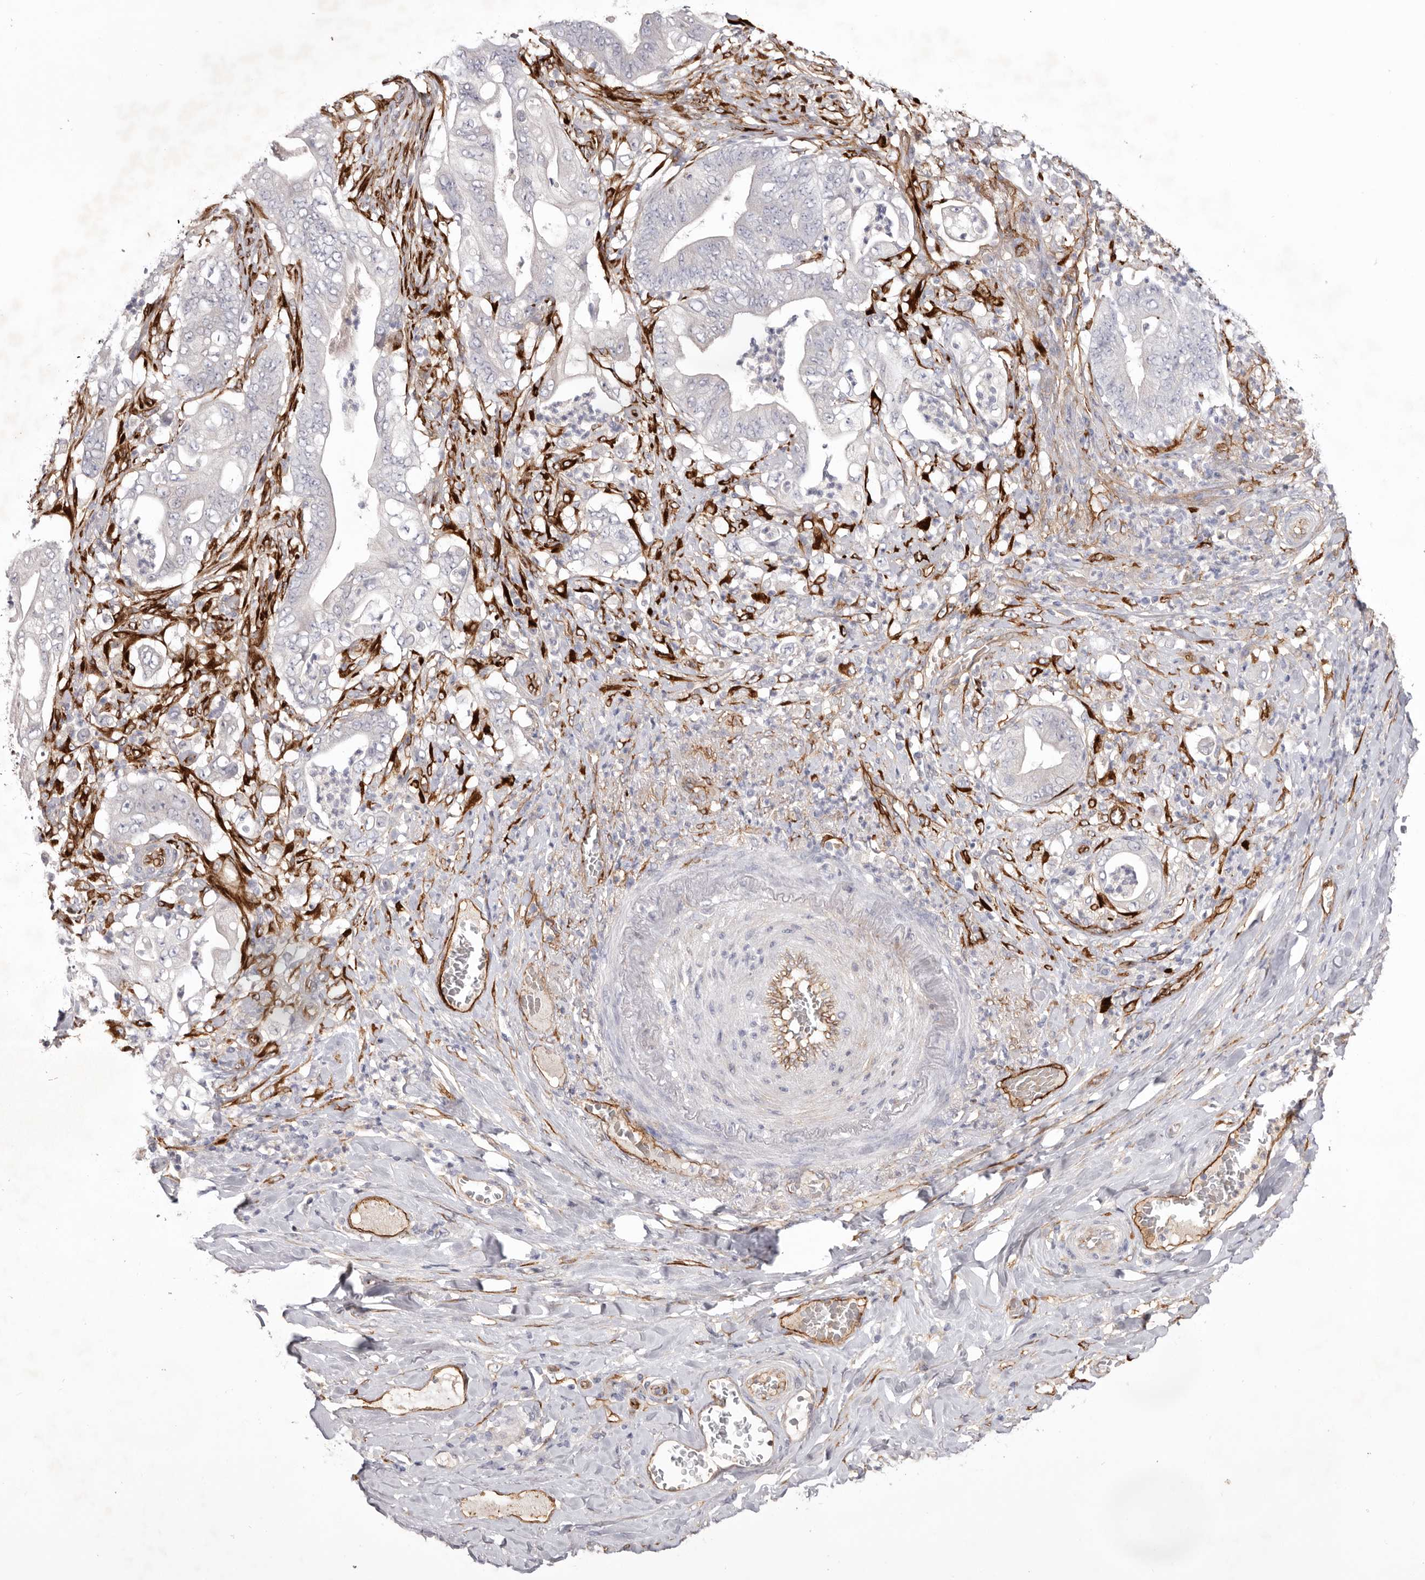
{"staining": {"intensity": "negative", "quantity": "none", "location": "none"}, "tissue": "stomach cancer", "cell_type": "Tumor cells", "image_type": "cancer", "snomed": [{"axis": "morphology", "description": "Adenocarcinoma, NOS"}, {"axis": "topography", "description": "Stomach"}], "caption": "High magnification brightfield microscopy of adenocarcinoma (stomach) stained with DAB (3,3'-diaminobenzidine) (brown) and counterstained with hematoxylin (blue): tumor cells show no significant expression.", "gene": "LRRC66", "patient": {"sex": "female", "age": 73}}